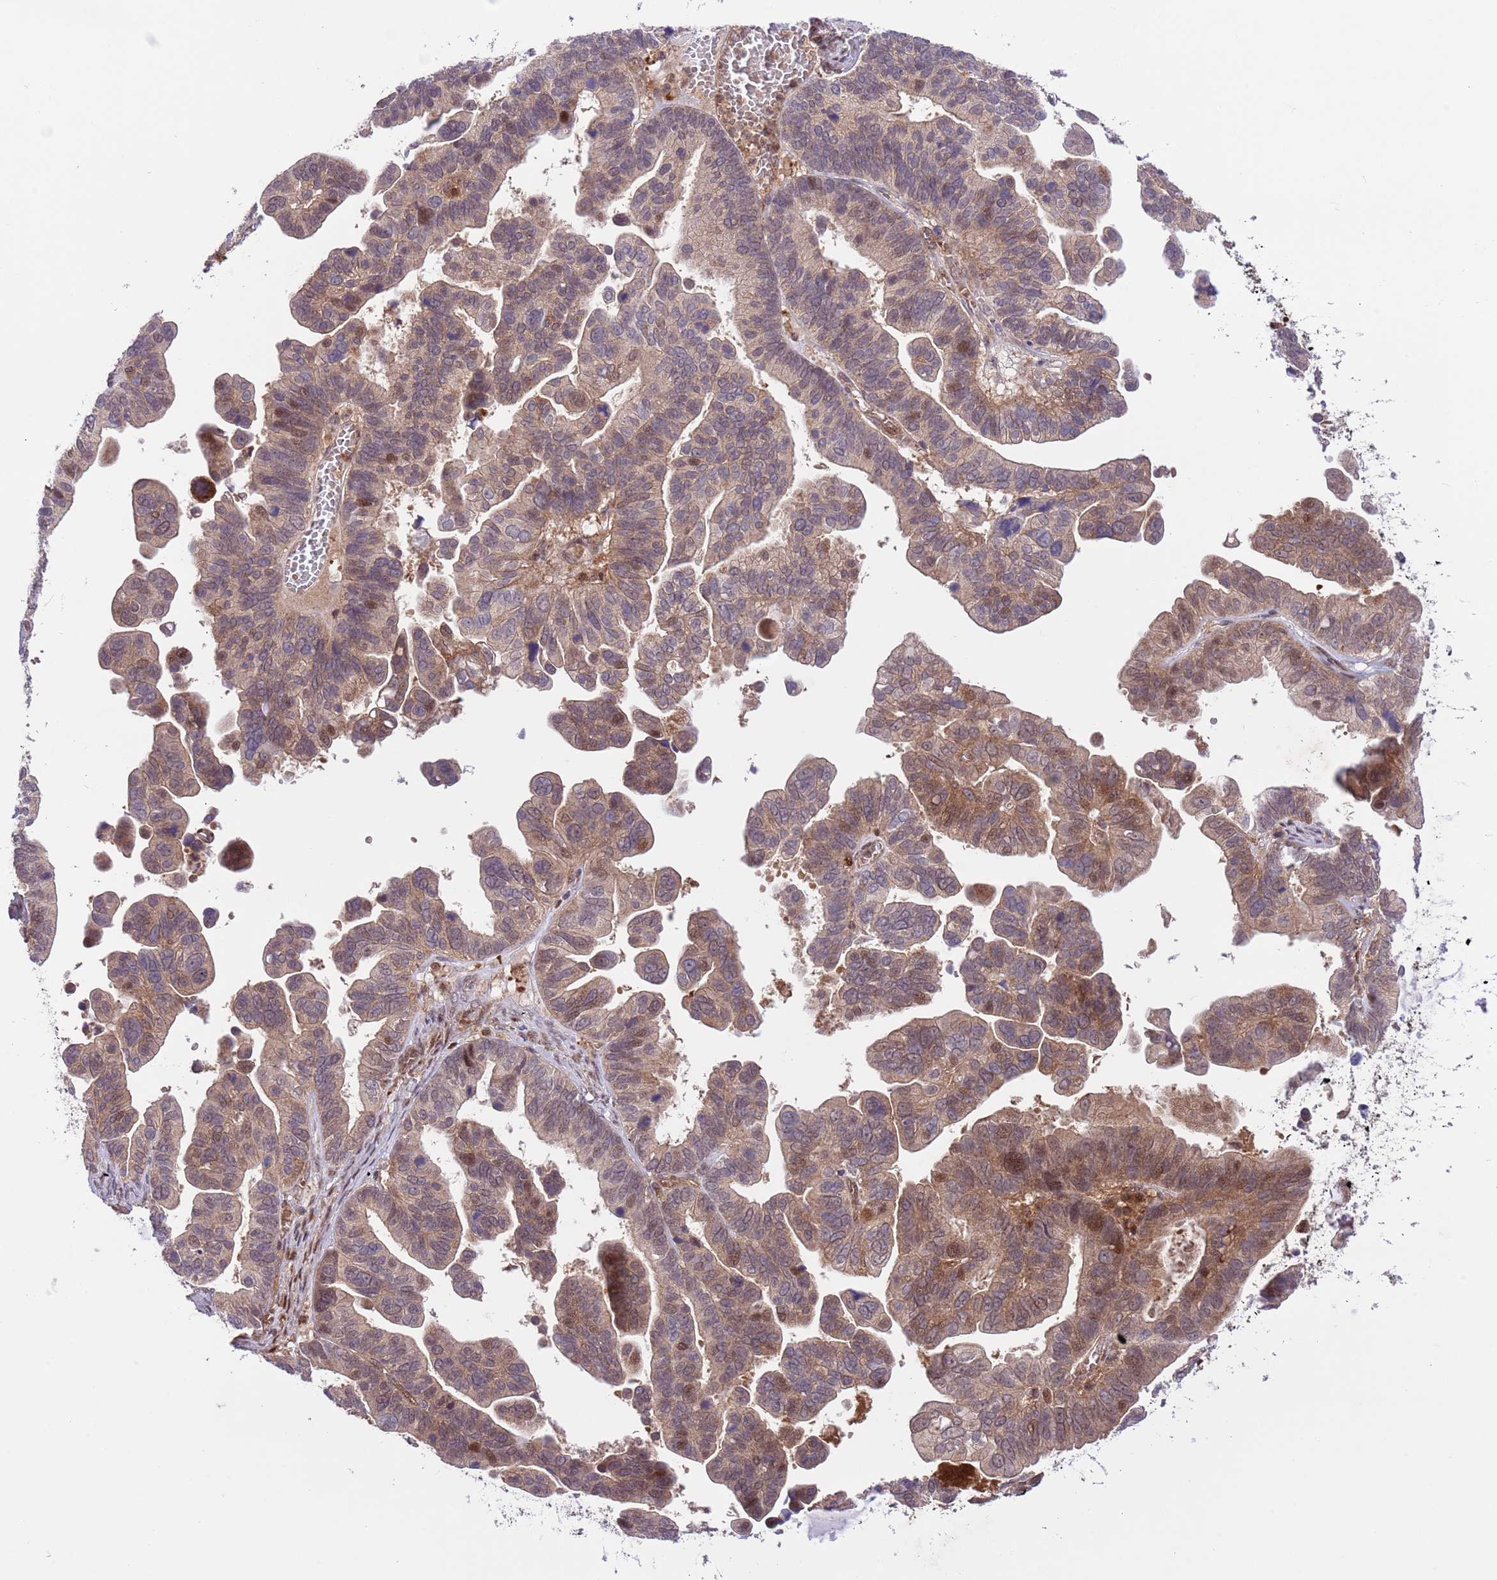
{"staining": {"intensity": "weak", "quantity": "25%-75%", "location": "cytoplasmic/membranous,nuclear"}, "tissue": "ovarian cancer", "cell_type": "Tumor cells", "image_type": "cancer", "snomed": [{"axis": "morphology", "description": "Cystadenocarcinoma, serous, NOS"}, {"axis": "topography", "description": "Ovary"}], "caption": "This histopathology image demonstrates IHC staining of human serous cystadenocarcinoma (ovarian), with low weak cytoplasmic/membranous and nuclear positivity in approximately 25%-75% of tumor cells.", "gene": "HDHD2", "patient": {"sex": "female", "age": 56}}